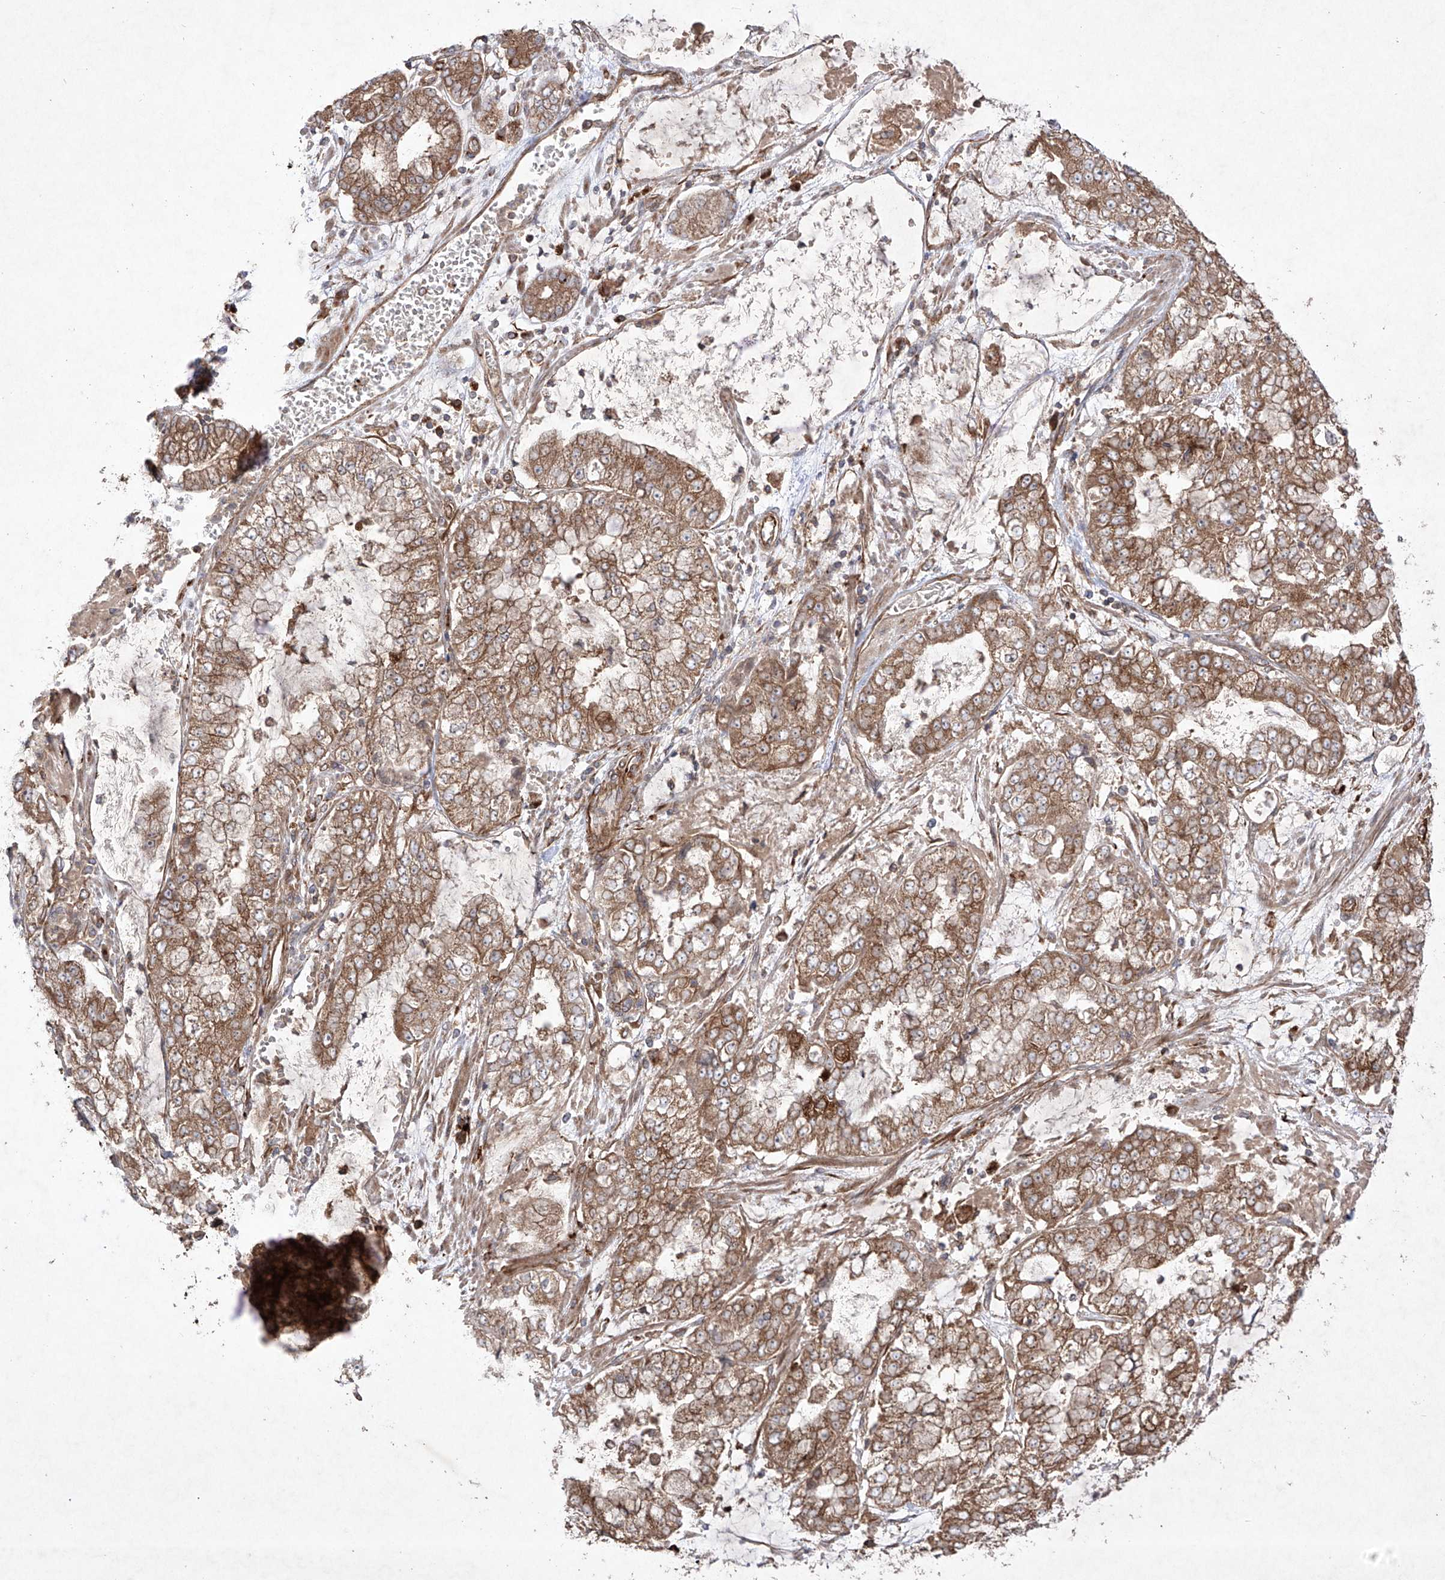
{"staining": {"intensity": "moderate", "quantity": ">75%", "location": "cytoplasmic/membranous"}, "tissue": "stomach cancer", "cell_type": "Tumor cells", "image_type": "cancer", "snomed": [{"axis": "morphology", "description": "Adenocarcinoma, NOS"}, {"axis": "topography", "description": "Stomach"}], "caption": "Stomach adenocarcinoma tissue displays moderate cytoplasmic/membranous expression in about >75% of tumor cells, visualized by immunohistochemistry. (DAB (3,3'-diaminobenzidine) = brown stain, brightfield microscopy at high magnification).", "gene": "YKT6", "patient": {"sex": "male", "age": 76}}